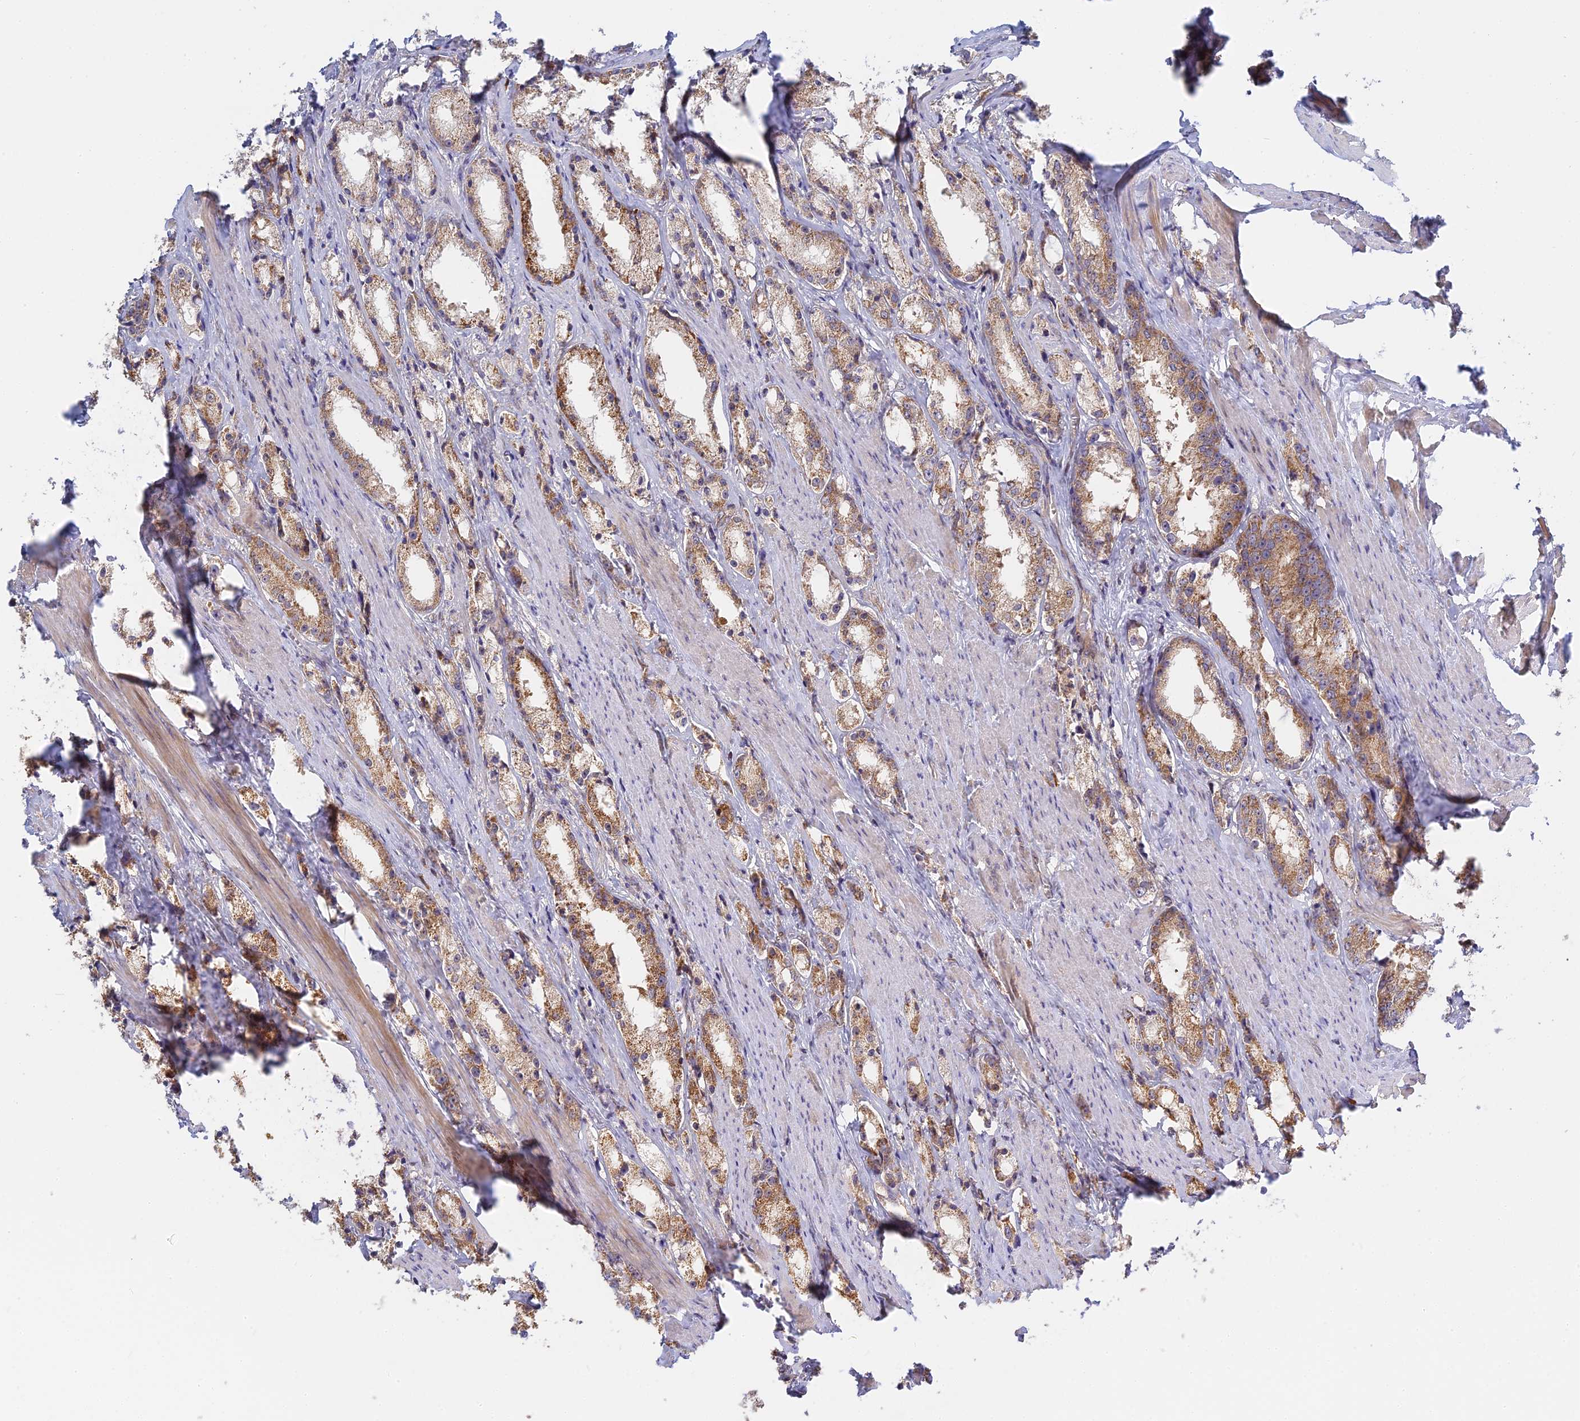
{"staining": {"intensity": "moderate", "quantity": "25%-75%", "location": "cytoplasmic/membranous"}, "tissue": "prostate cancer", "cell_type": "Tumor cells", "image_type": "cancer", "snomed": [{"axis": "morphology", "description": "Adenocarcinoma, High grade"}, {"axis": "topography", "description": "Prostate"}], "caption": "Tumor cells demonstrate medium levels of moderate cytoplasmic/membranous positivity in approximately 25%-75% of cells in human prostate cancer (adenocarcinoma (high-grade)). Ihc stains the protein of interest in brown and the nuclei are stained blue.", "gene": "IL21R", "patient": {"sex": "male", "age": 66}}